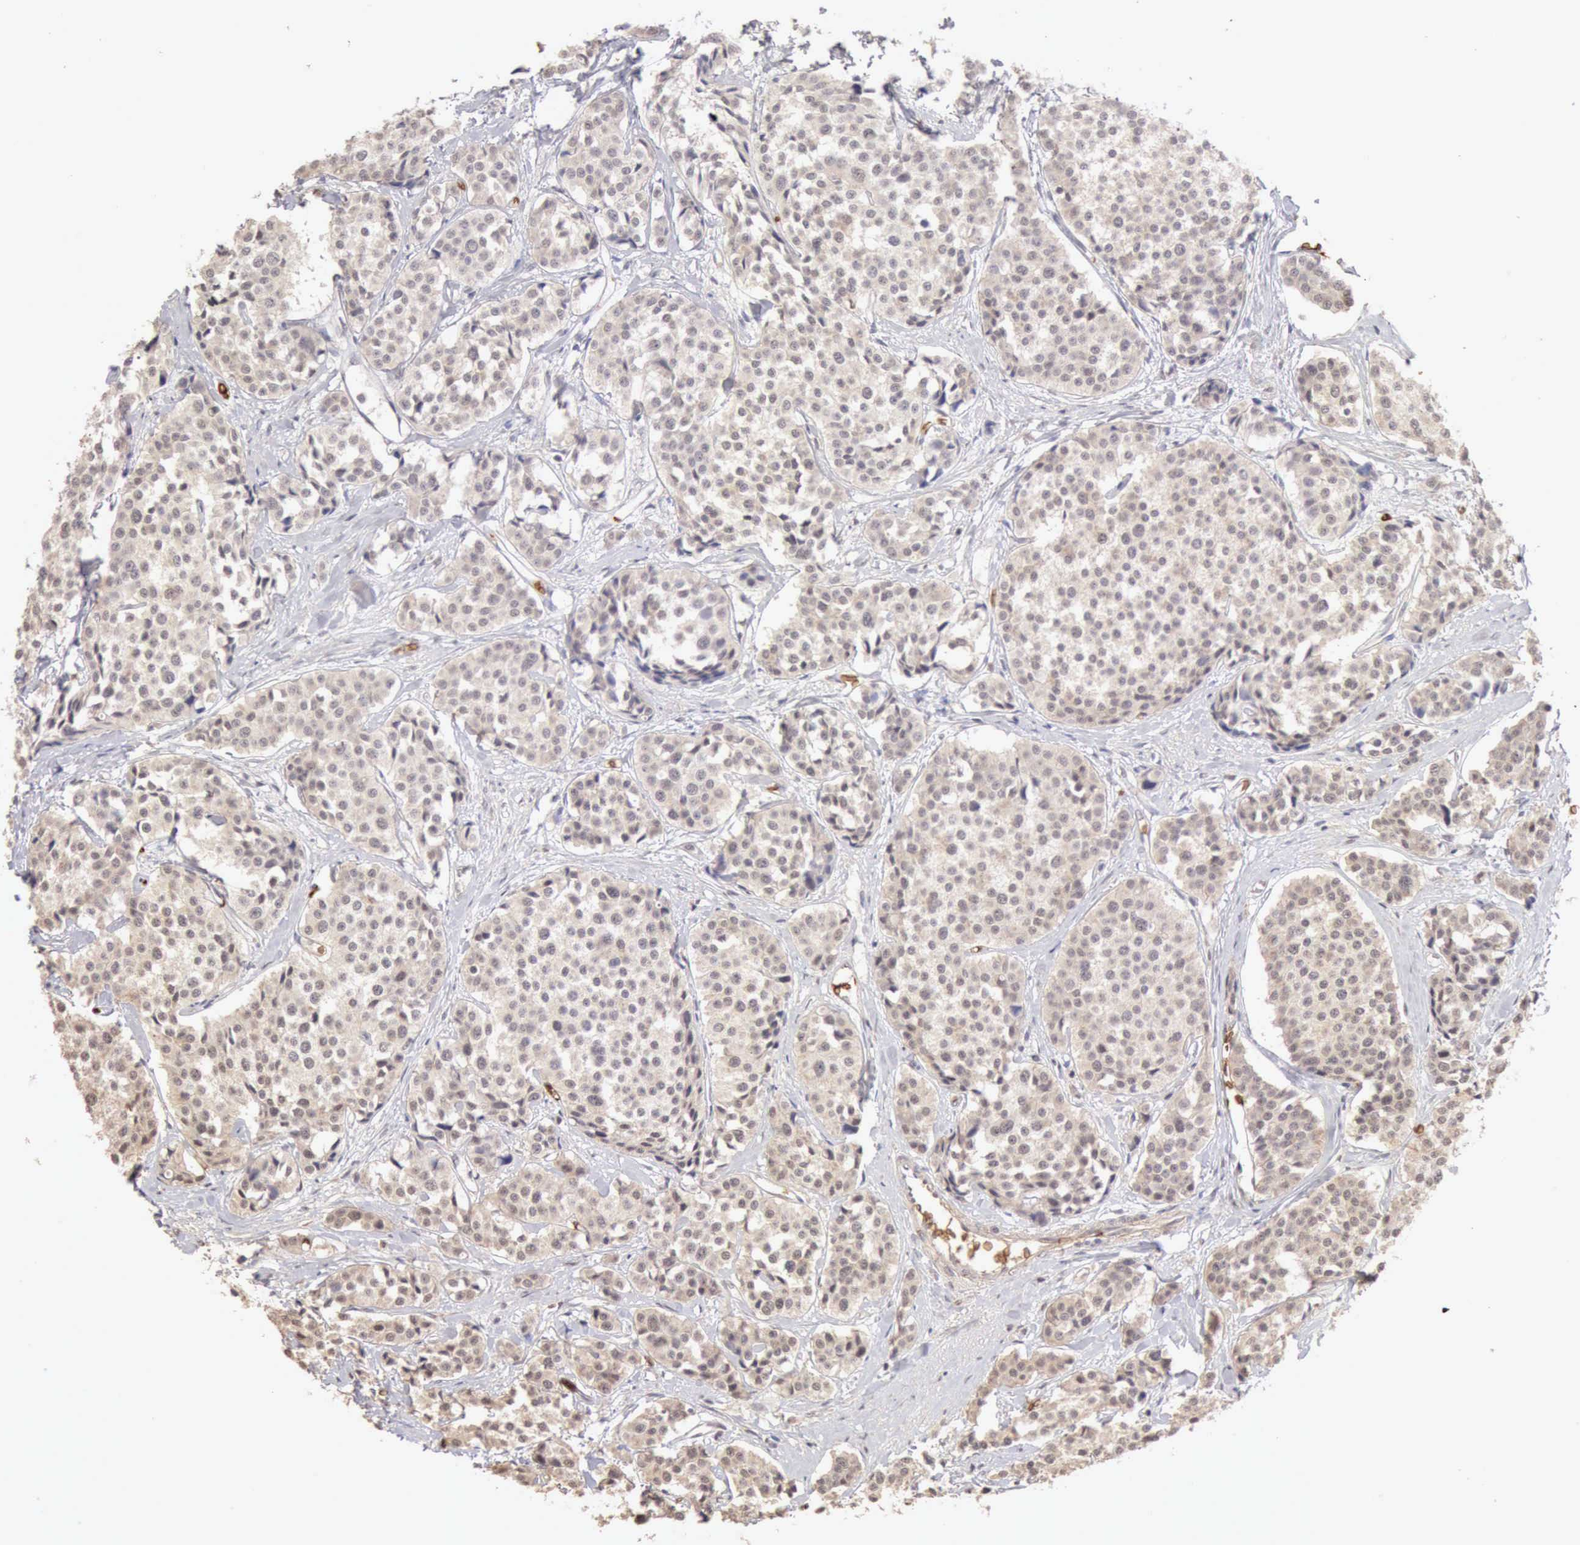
{"staining": {"intensity": "weak", "quantity": ">75%", "location": "cytoplasmic/membranous"}, "tissue": "carcinoid", "cell_type": "Tumor cells", "image_type": "cancer", "snomed": [{"axis": "morphology", "description": "Carcinoid, malignant, NOS"}, {"axis": "topography", "description": "Small intestine"}], "caption": "IHC (DAB (3,3'-diaminobenzidine)) staining of human malignant carcinoid reveals weak cytoplasmic/membranous protein positivity in about >75% of tumor cells. The protein of interest is shown in brown color, while the nuclei are stained blue.", "gene": "CFI", "patient": {"sex": "male", "age": 60}}